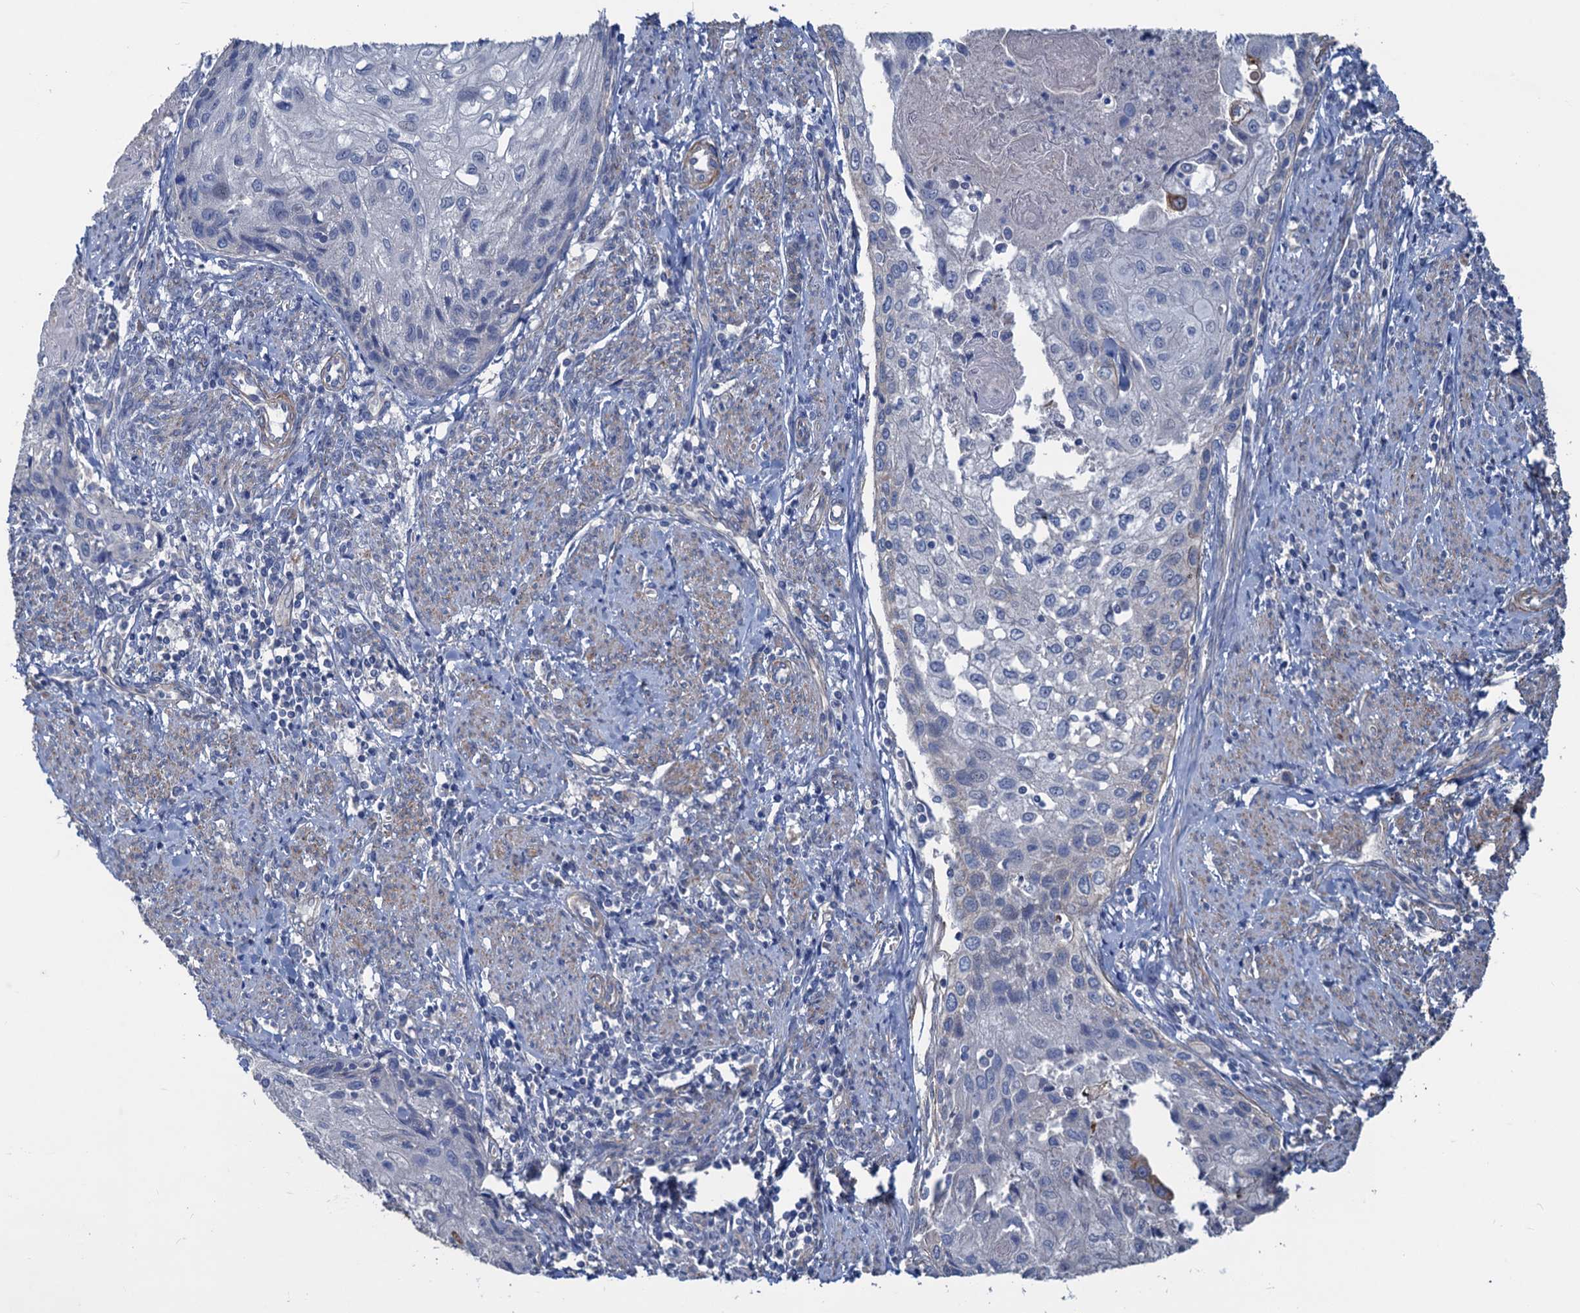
{"staining": {"intensity": "negative", "quantity": "none", "location": "none"}, "tissue": "cervical cancer", "cell_type": "Tumor cells", "image_type": "cancer", "snomed": [{"axis": "morphology", "description": "Squamous cell carcinoma, NOS"}, {"axis": "topography", "description": "Cervix"}], "caption": "Human squamous cell carcinoma (cervical) stained for a protein using immunohistochemistry exhibits no staining in tumor cells.", "gene": "SMCO3", "patient": {"sex": "female", "age": 67}}